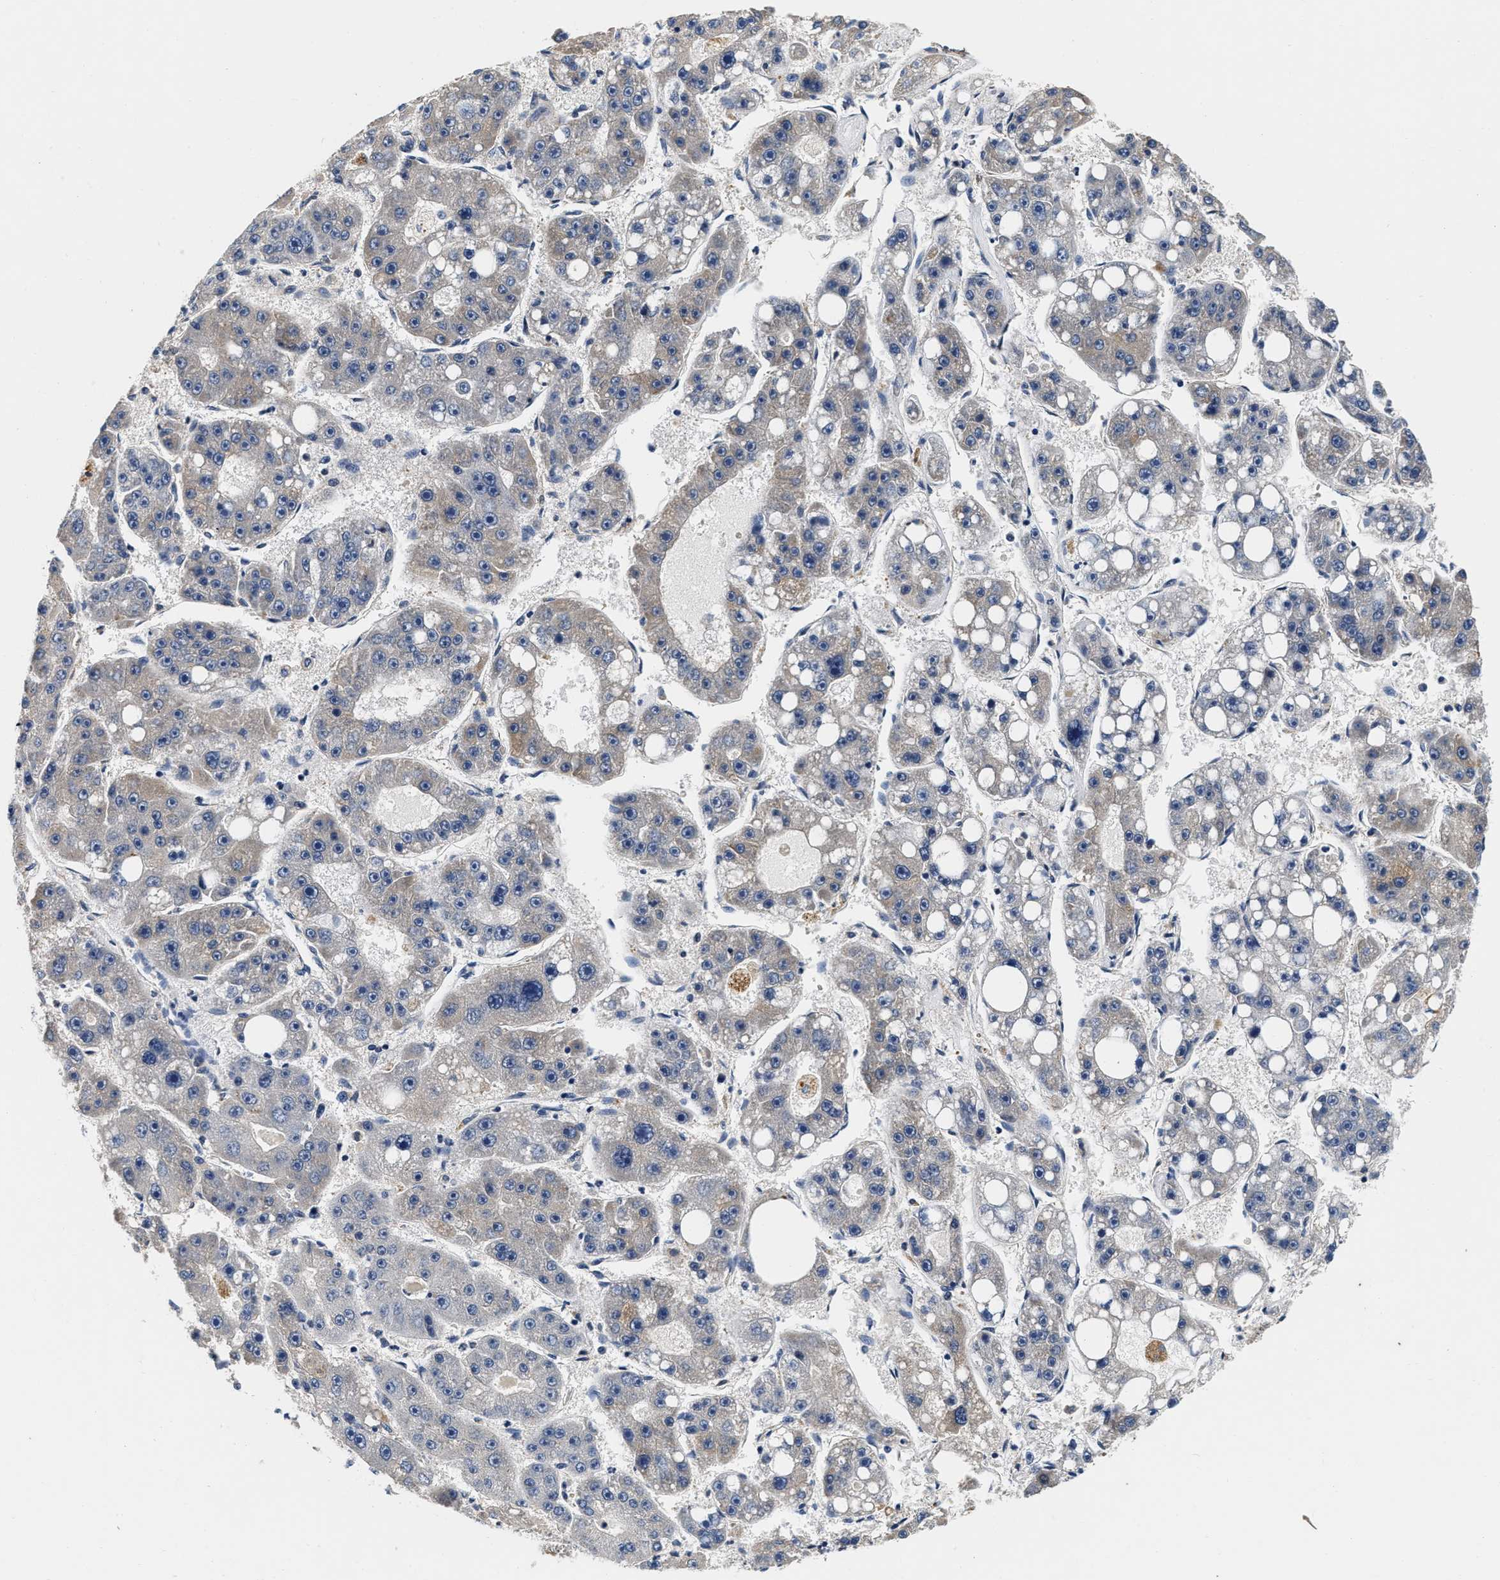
{"staining": {"intensity": "weak", "quantity": "<25%", "location": "cytoplasmic/membranous"}, "tissue": "liver cancer", "cell_type": "Tumor cells", "image_type": "cancer", "snomed": [{"axis": "morphology", "description": "Carcinoma, Hepatocellular, NOS"}, {"axis": "topography", "description": "Liver"}], "caption": "A high-resolution photomicrograph shows immunohistochemistry staining of liver cancer, which displays no significant expression in tumor cells. Nuclei are stained in blue.", "gene": "ABCG8", "patient": {"sex": "female", "age": 61}}